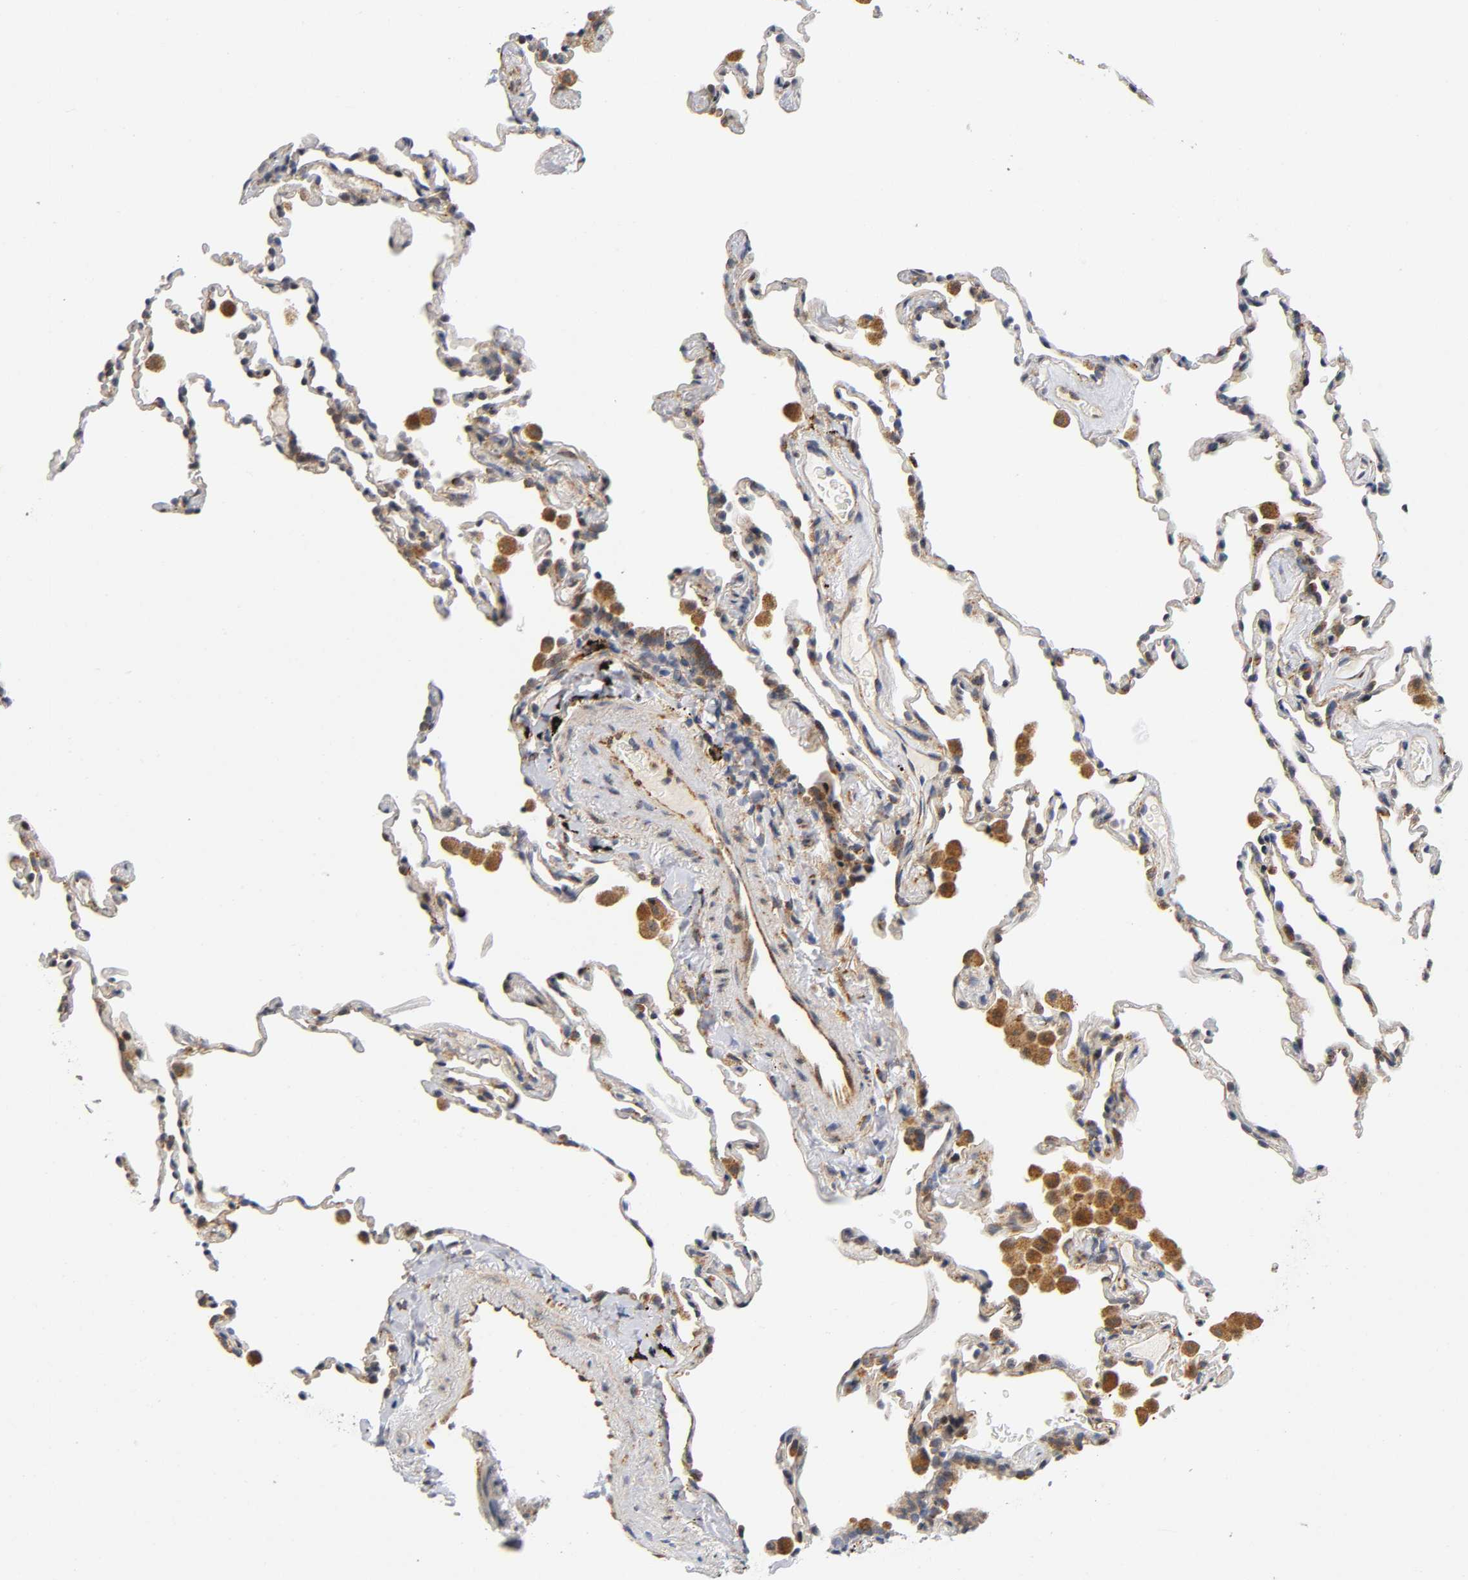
{"staining": {"intensity": "moderate", "quantity": "25%-75%", "location": "cytoplasmic/membranous"}, "tissue": "lung", "cell_type": "Alveolar cells", "image_type": "normal", "snomed": [{"axis": "morphology", "description": "Normal tissue, NOS"}, {"axis": "morphology", "description": "Soft tissue tumor metastatic"}, {"axis": "topography", "description": "Lung"}], "caption": "A medium amount of moderate cytoplasmic/membranous expression is seen in approximately 25%-75% of alveolar cells in normal lung. The staining was performed using DAB to visualize the protein expression in brown, while the nuclei were stained in blue with hematoxylin (Magnification: 20x).", "gene": "SOS2", "patient": {"sex": "male", "age": 59}}